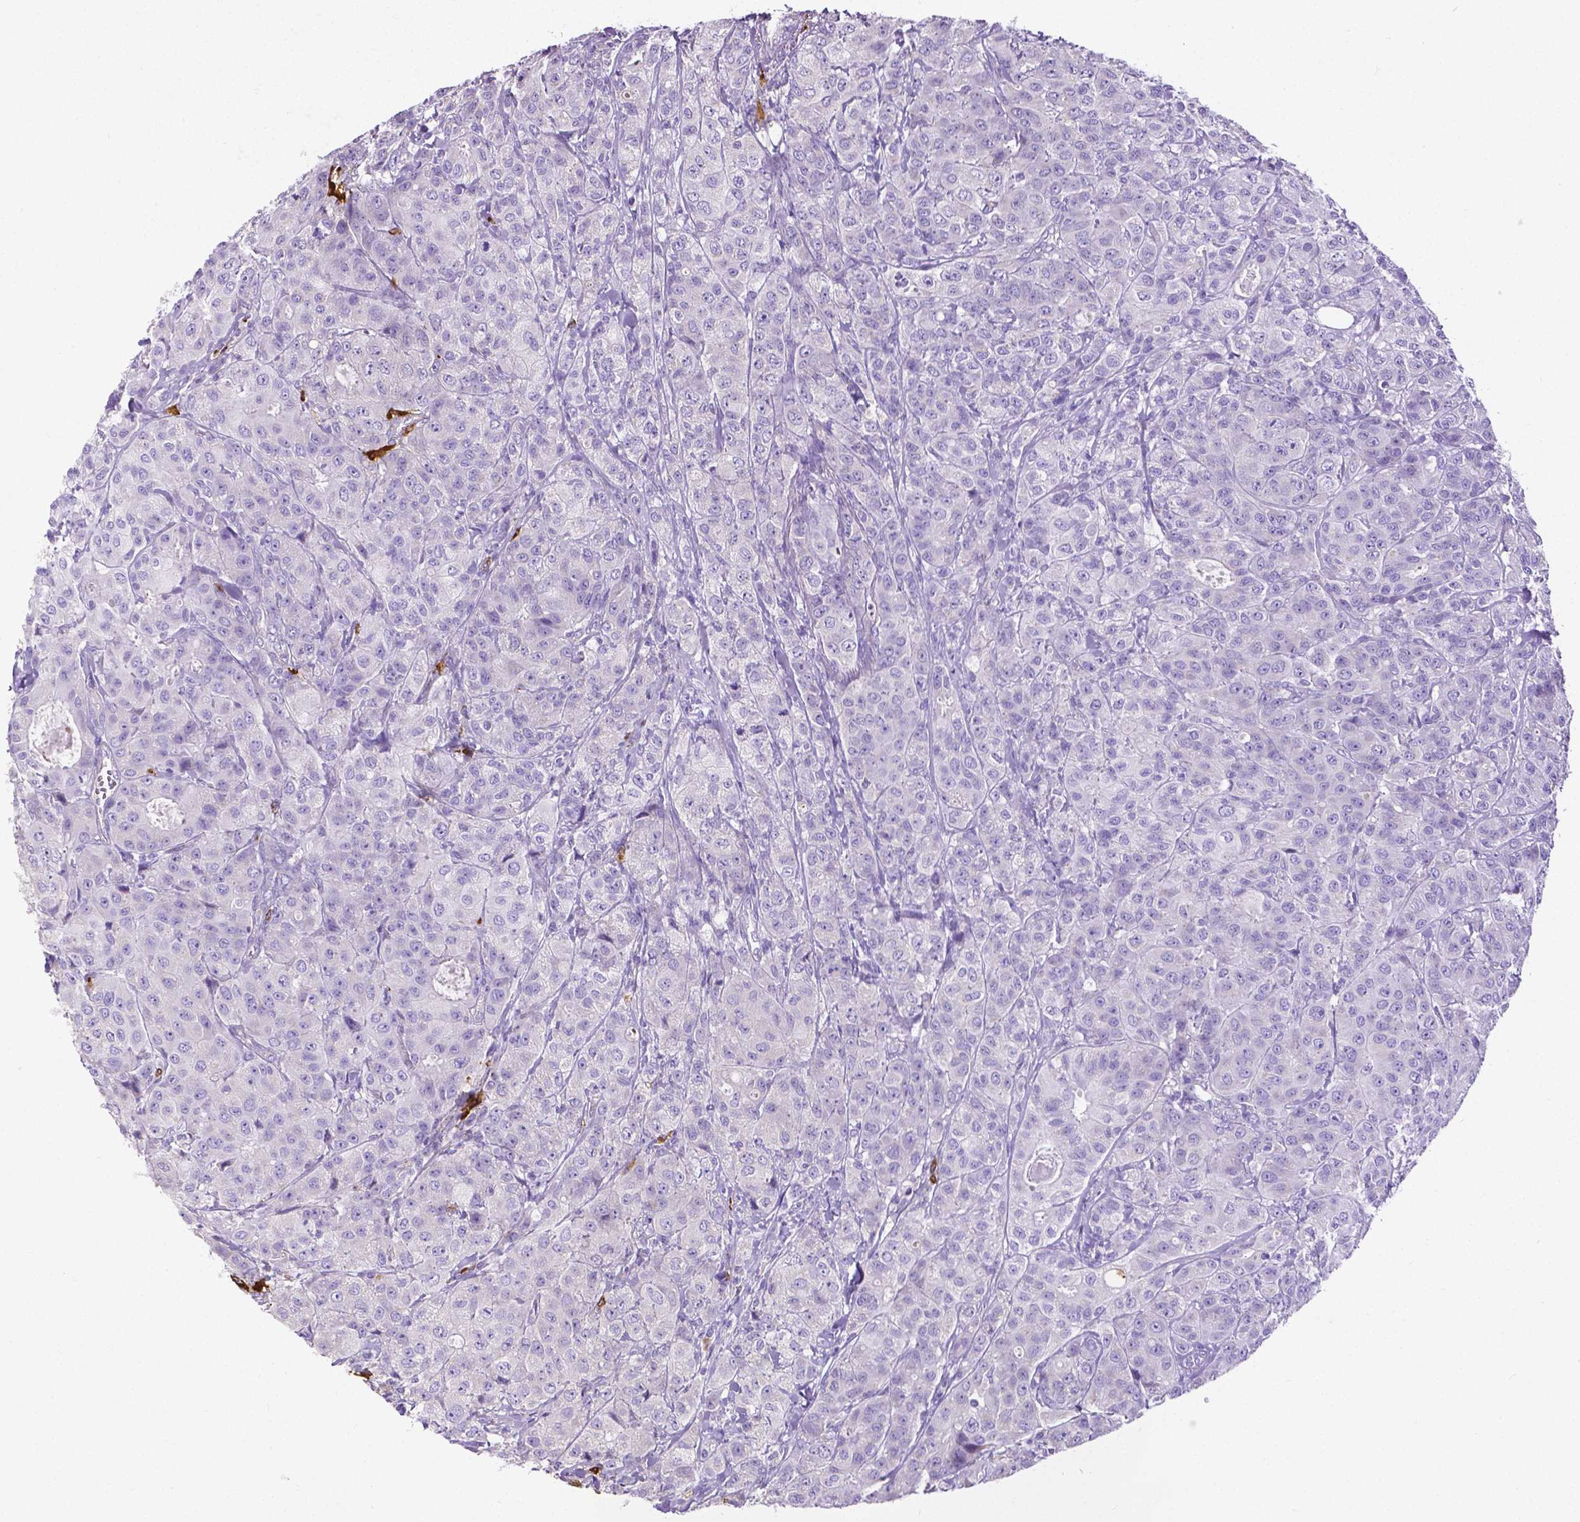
{"staining": {"intensity": "negative", "quantity": "none", "location": "none"}, "tissue": "breast cancer", "cell_type": "Tumor cells", "image_type": "cancer", "snomed": [{"axis": "morphology", "description": "Duct carcinoma"}, {"axis": "topography", "description": "Breast"}], "caption": "A histopathology image of invasive ductal carcinoma (breast) stained for a protein displays no brown staining in tumor cells.", "gene": "MMP9", "patient": {"sex": "female", "age": 43}}